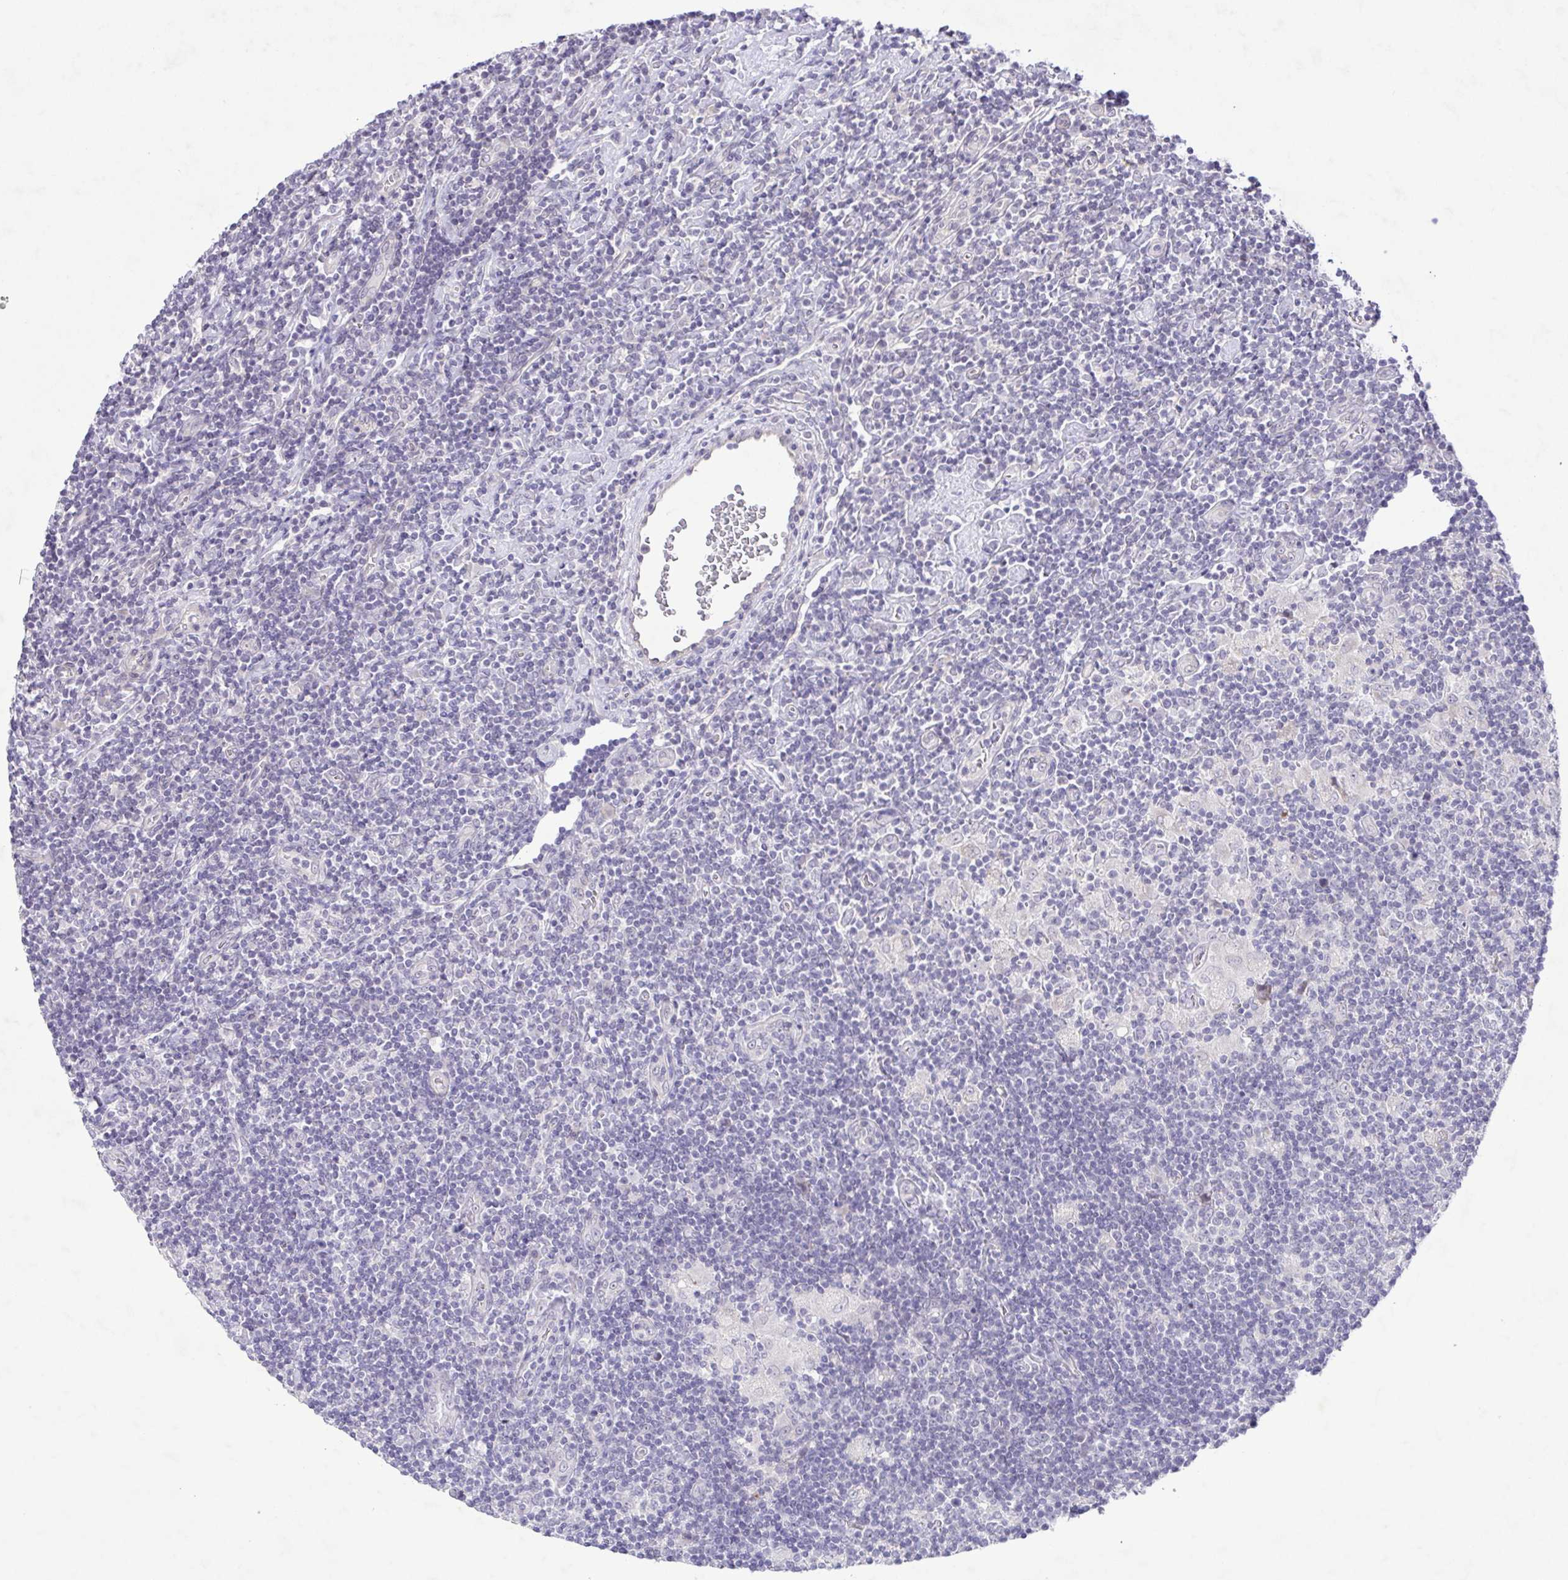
{"staining": {"intensity": "negative", "quantity": "none", "location": "none"}, "tissue": "lymphoma", "cell_type": "Tumor cells", "image_type": "cancer", "snomed": [{"axis": "morphology", "description": "Hodgkin's disease, NOS"}, {"axis": "topography", "description": "Lymph node"}], "caption": "There is no significant positivity in tumor cells of Hodgkin's disease. (Brightfield microscopy of DAB immunohistochemistry (IHC) at high magnification).", "gene": "IL1RN", "patient": {"sex": "male", "age": 40}}